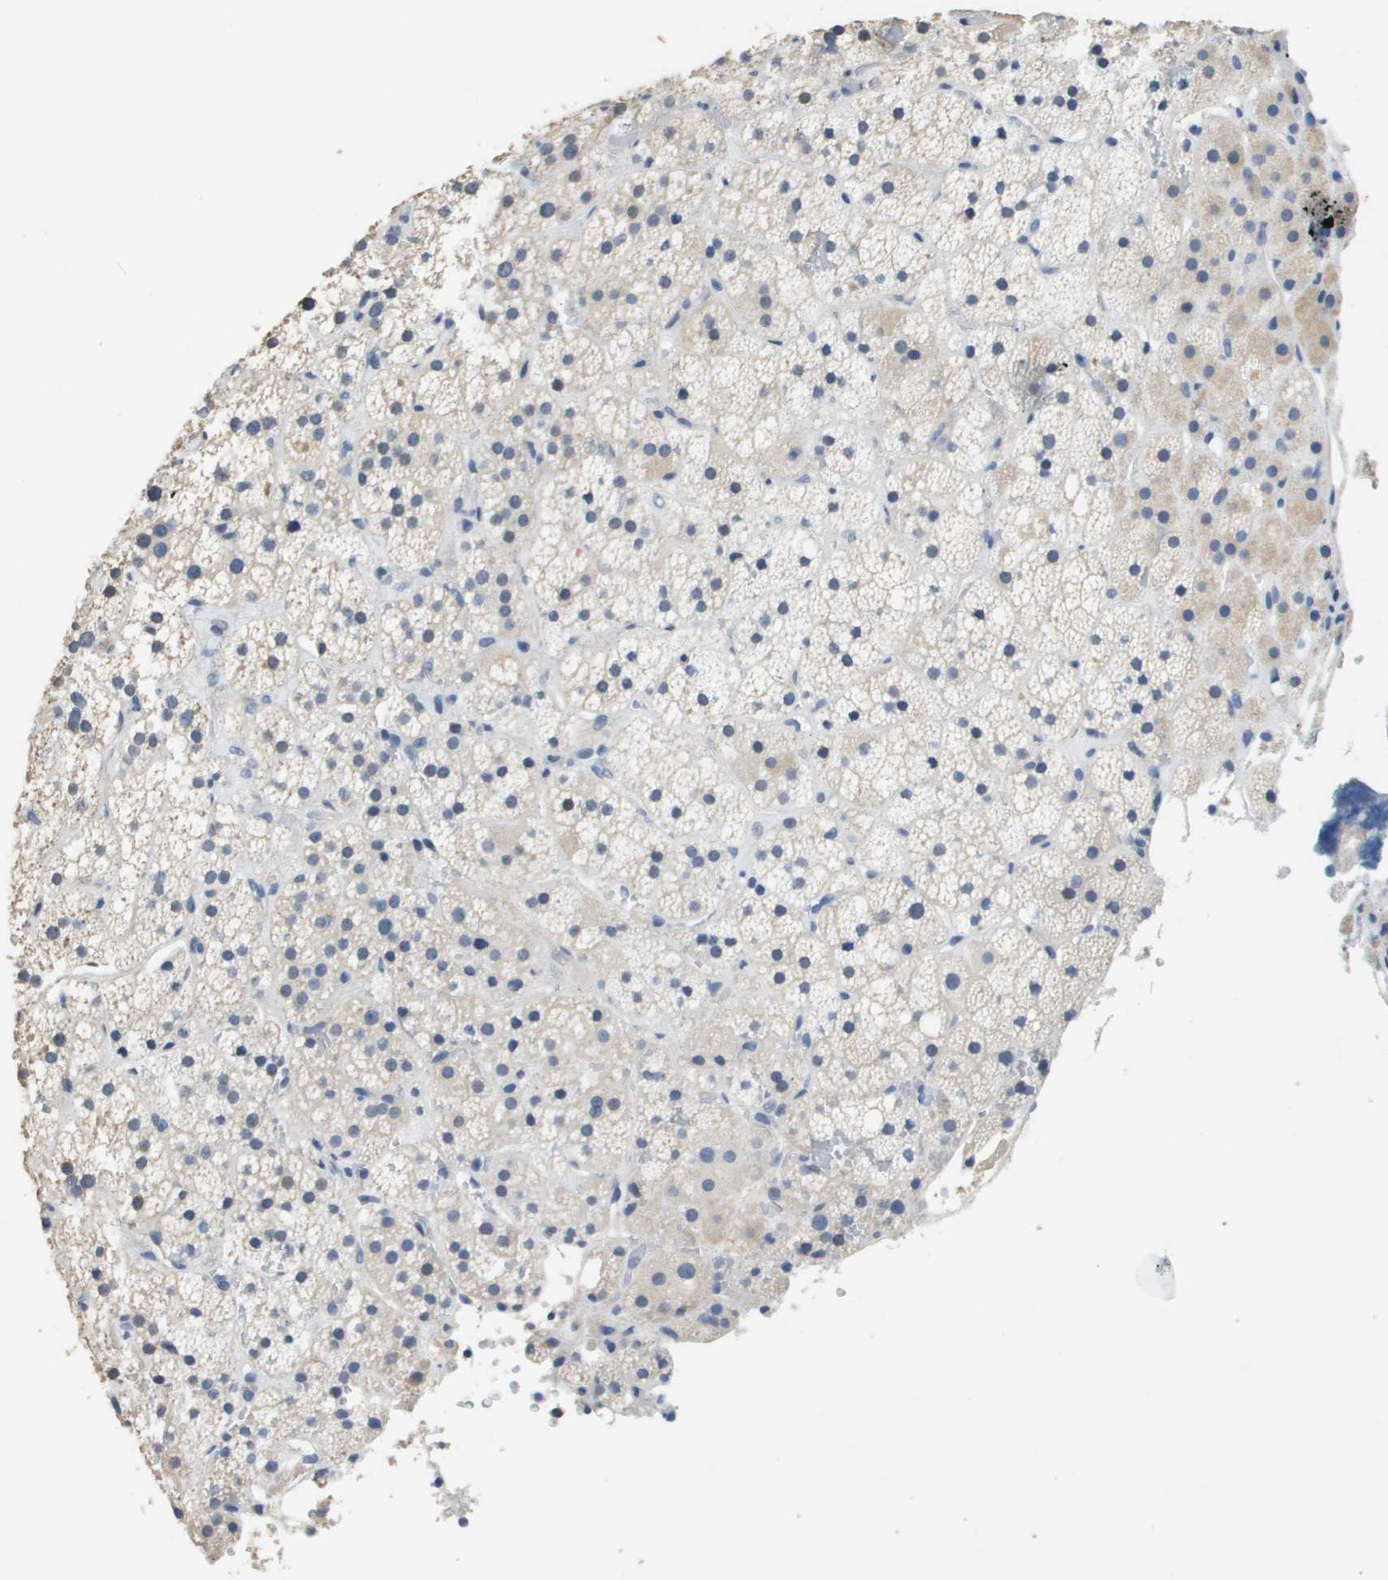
{"staining": {"intensity": "weak", "quantity": "<25%", "location": "cytoplasmic/membranous"}, "tissue": "adrenal gland", "cell_type": "Glandular cells", "image_type": "normal", "snomed": [{"axis": "morphology", "description": "Normal tissue, NOS"}, {"axis": "topography", "description": "Adrenal gland"}], "caption": "A high-resolution micrograph shows immunohistochemistry (IHC) staining of unremarkable adrenal gland, which shows no significant staining in glandular cells.", "gene": "MT3", "patient": {"sex": "female", "age": 59}}